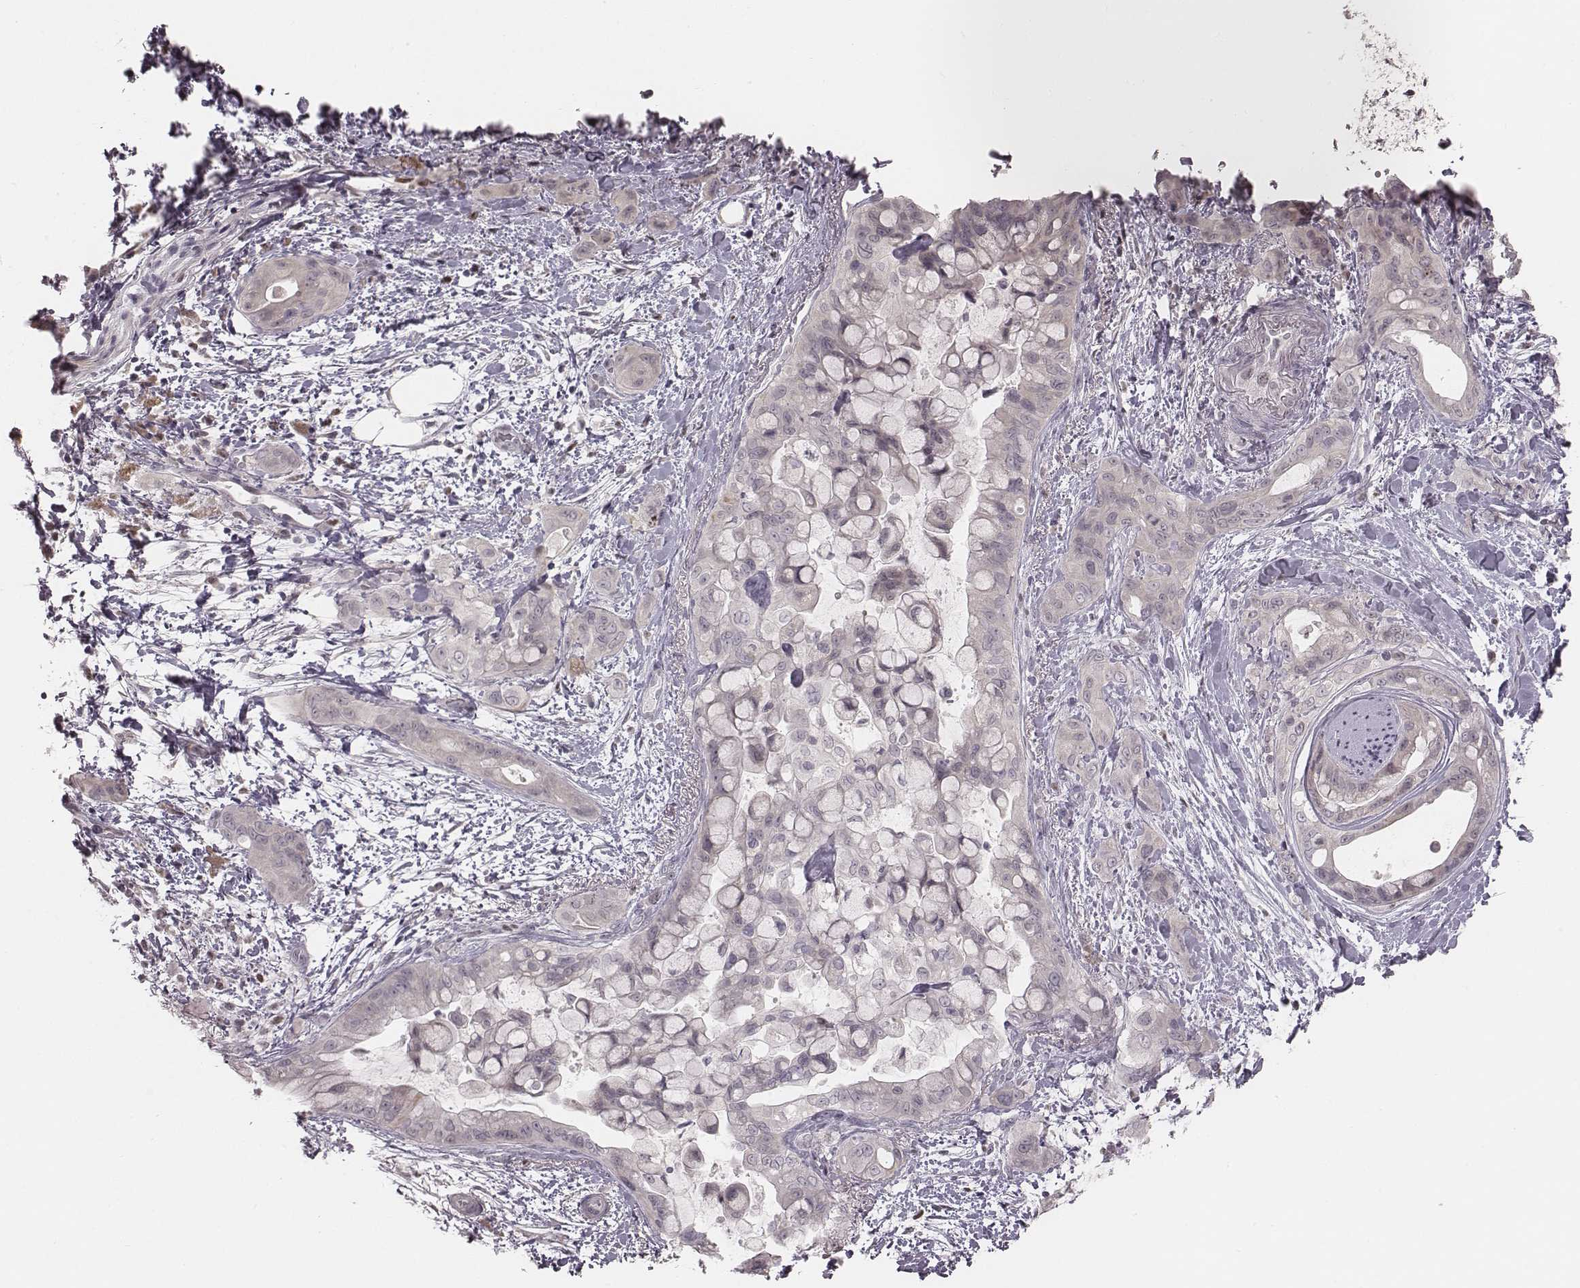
{"staining": {"intensity": "negative", "quantity": "none", "location": "none"}, "tissue": "pancreatic cancer", "cell_type": "Tumor cells", "image_type": "cancer", "snomed": [{"axis": "morphology", "description": "Adenocarcinoma, NOS"}, {"axis": "topography", "description": "Pancreas"}], "caption": "This is a photomicrograph of IHC staining of adenocarcinoma (pancreatic), which shows no expression in tumor cells.", "gene": "IQCG", "patient": {"sex": "male", "age": 71}}